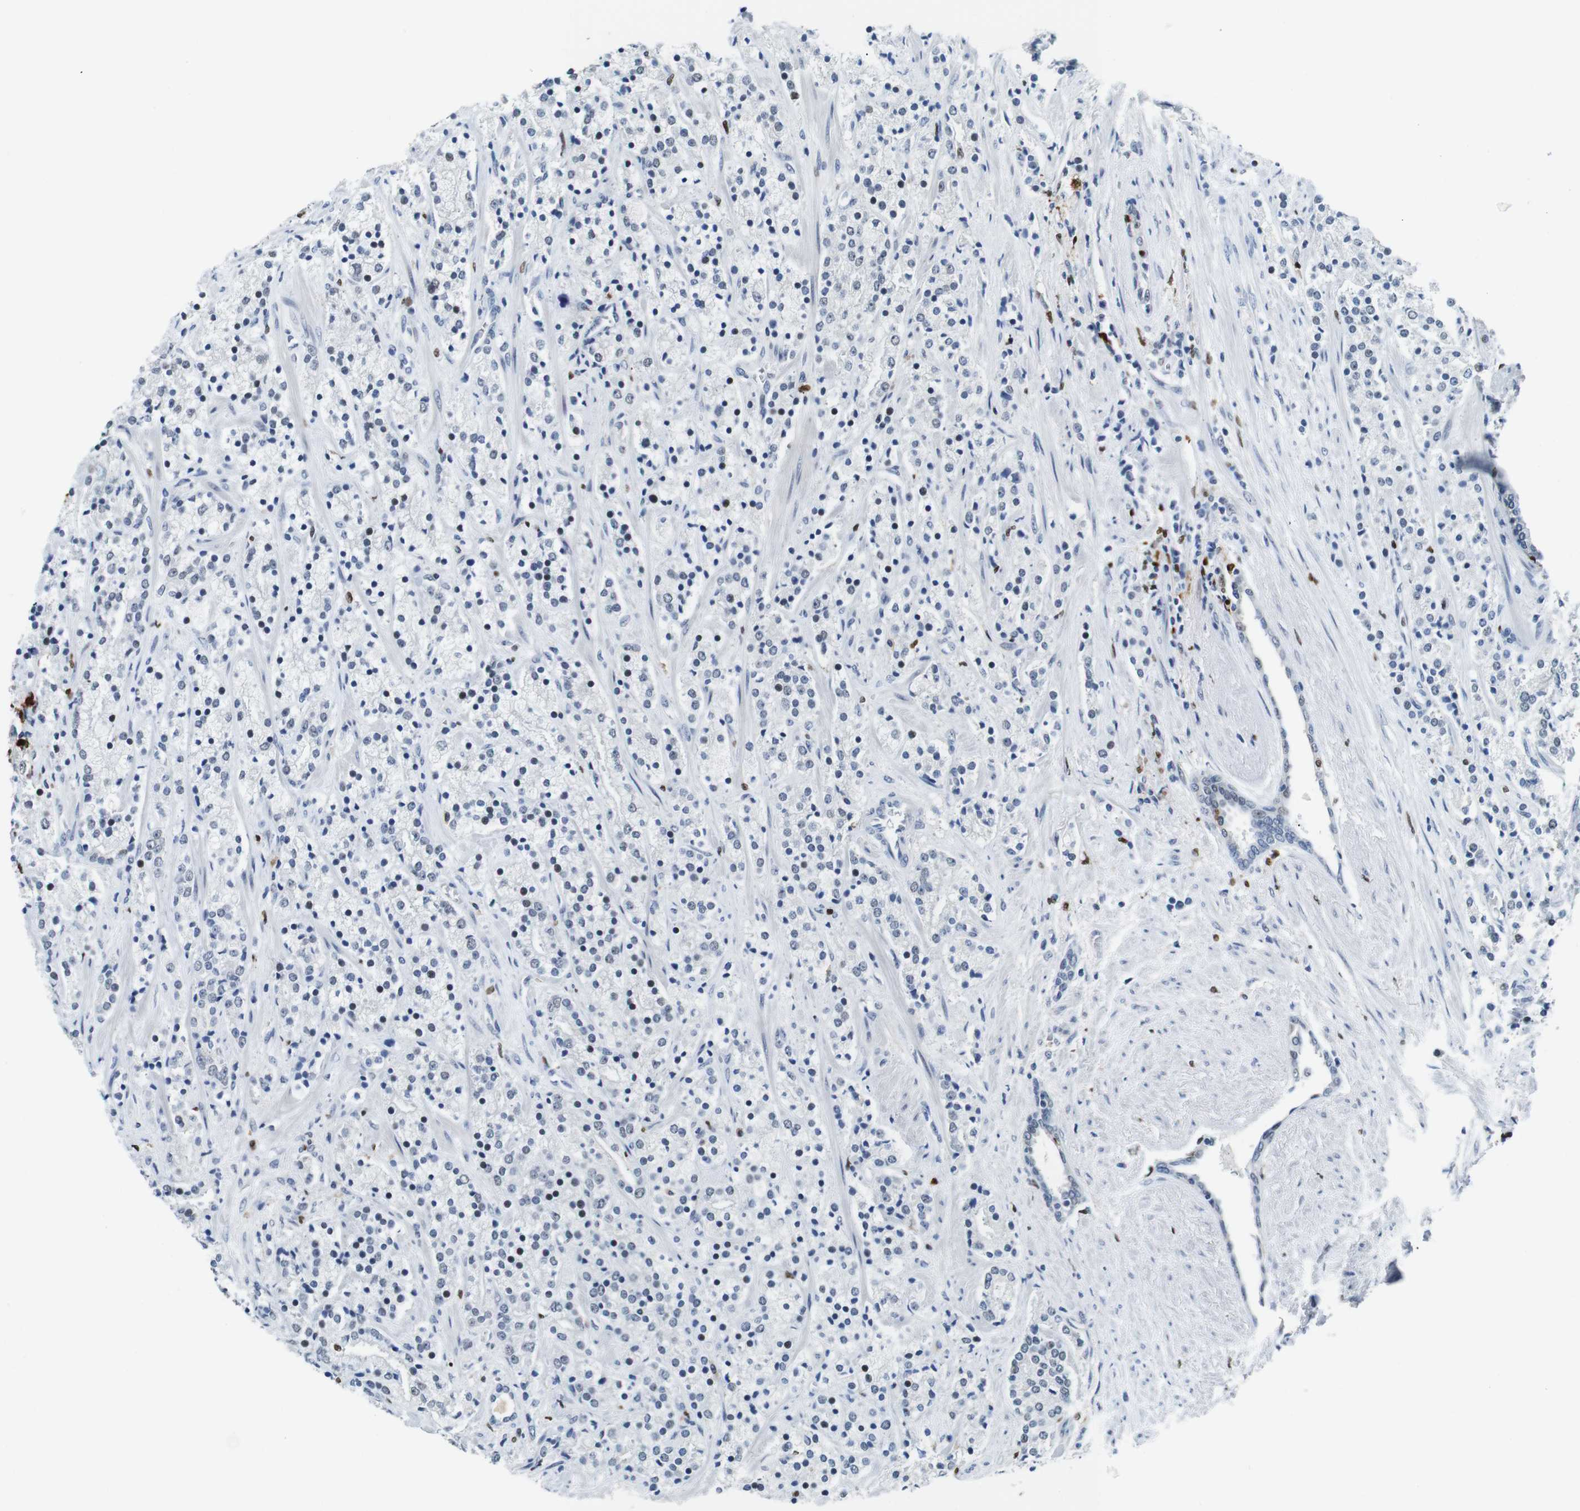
{"staining": {"intensity": "negative", "quantity": "none", "location": "none"}, "tissue": "prostate cancer", "cell_type": "Tumor cells", "image_type": "cancer", "snomed": [{"axis": "morphology", "description": "Adenocarcinoma, High grade"}, {"axis": "topography", "description": "Prostate"}], "caption": "A high-resolution photomicrograph shows IHC staining of prostate high-grade adenocarcinoma, which reveals no significant positivity in tumor cells.", "gene": "IRF8", "patient": {"sex": "male", "age": 71}}